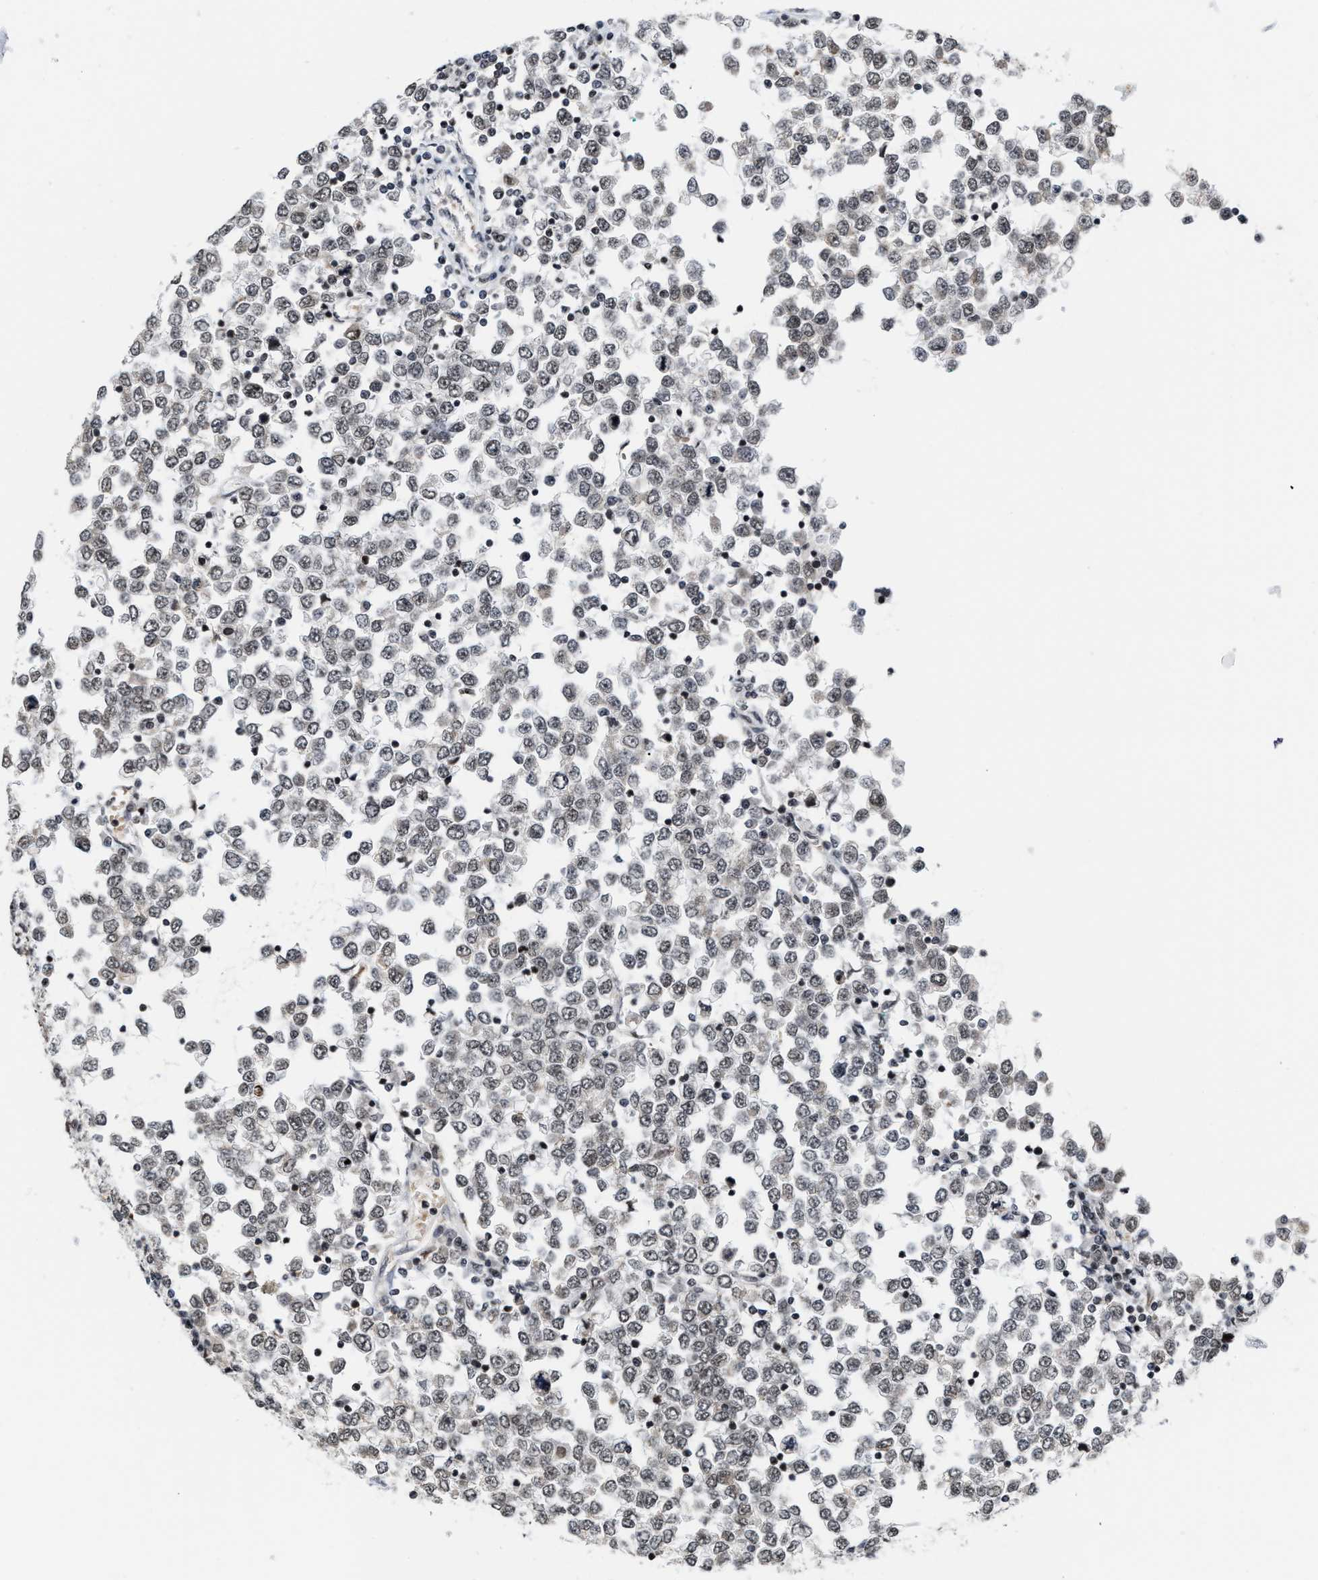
{"staining": {"intensity": "weak", "quantity": ">75%", "location": "nuclear"}, "tissue": "testis cancer", "cell_type": "Tumor cells", "image_type": "cancer", "snomed": [{"axis": "morphology", "description": "Seminoma, NOS"}, {"axis": "topography", "description": "Testis"}], "caption": "Protein analysis of testis cancer (seminoma) tissue displays weak nuclear staining in approximately >75% of tumor cells. The staining was performed using DAB (3,3'-diaminobenzidine), with brown indicating positive protein expression. Nuclei are stained blue with hematoxylin.", "gene": "ANKRD6", "patient": {"sex": "male", "age": 65}}